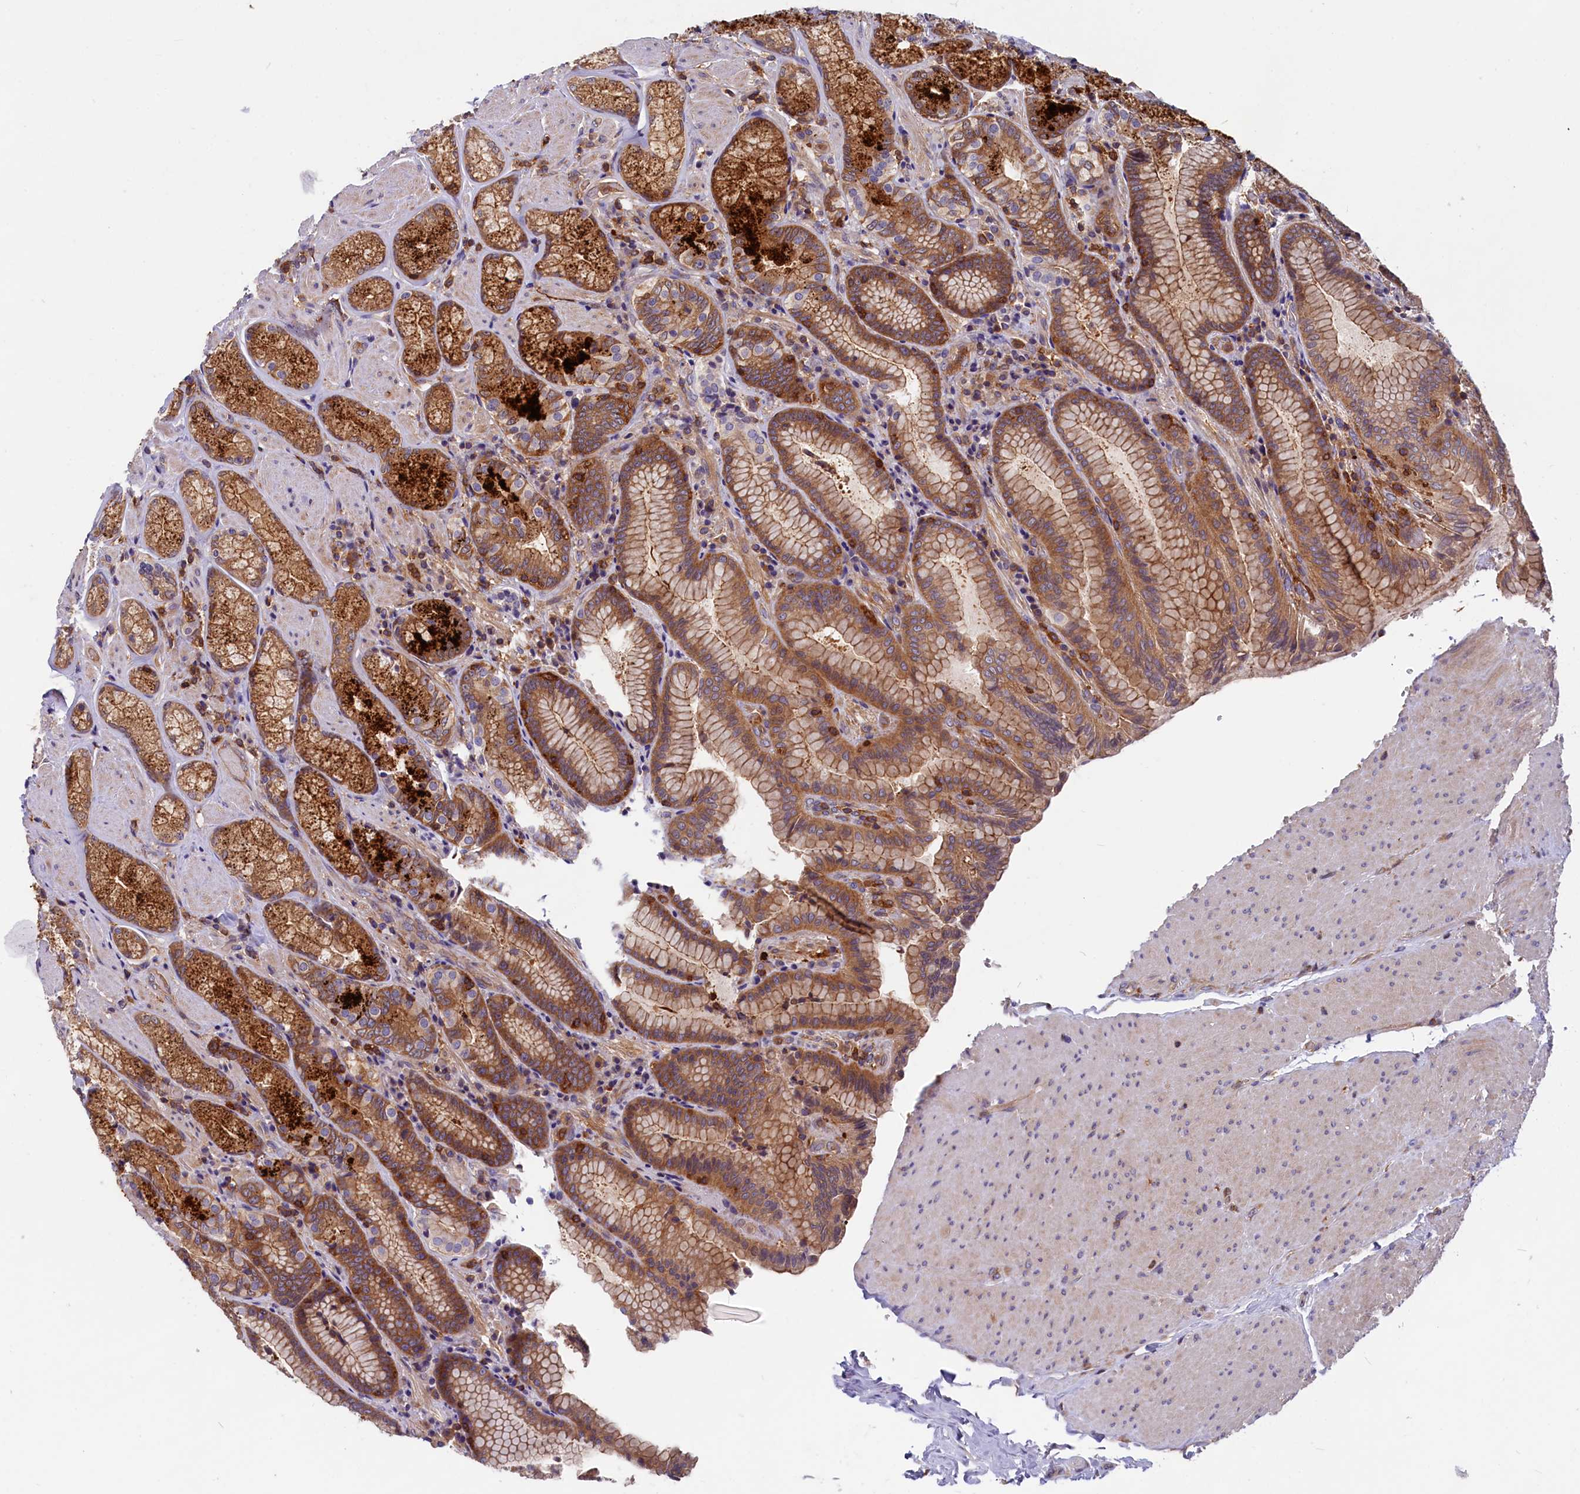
{"staining": {"intensity": "strong", "quantity": ">75%", "location": "cytoplasmic/membranous"}, "tissue": "stomach", "cell_type": "Glandular cells", "image_type": "normal", "snomed": [{"axis": "morphology", "description": "Normal tissue, NOS"}, {"axis": "topography", "description": "Stomach, upper"}, {"axis": "topography", "description": "Stomach, lower"}], "caption": "Immunohistochemistry of unremarkable human stomach displays high levels of strong cytoplasmic/membranous staining in about >75% of glandular cells.", "gene": "MYO9B", "patient": {"sex": "female", "age": 76}}